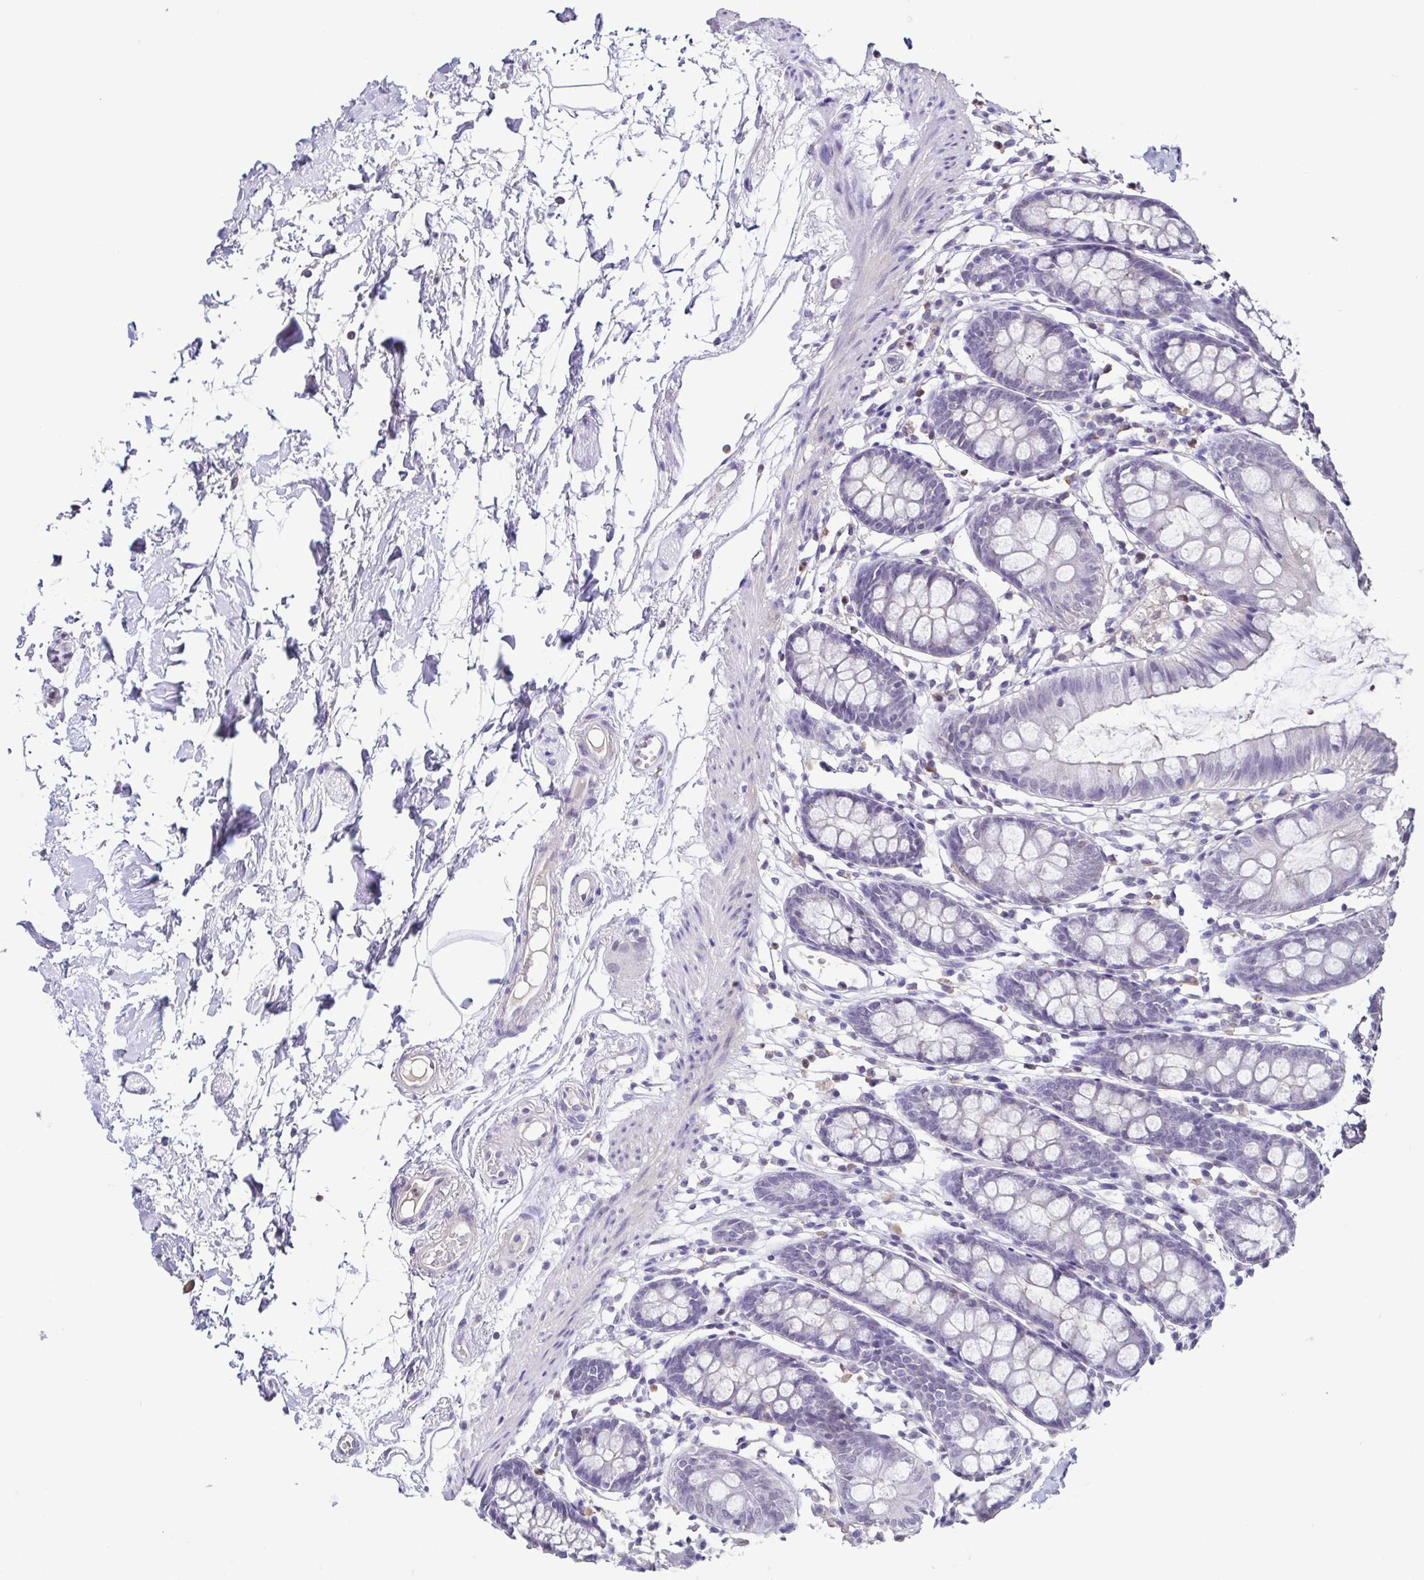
{"staining": {"intensity": "negative", "quantity": "none", "location": "none"}, "tissue": "colon", "cell_type": "Endothelial cells", "image_type": "normal", "snomed": [{"axis": "morphology", "description": "Normal tissue, NOS"}, {"axis": "topography", "description": "Colon"}], "caption": "An immunohistochemistry (IHC) image of normal colon is shown. There is no staining in endothelial cells of colon.", "gene": "ACTRT3", "patient": {"sex": "female", "age": 84}}